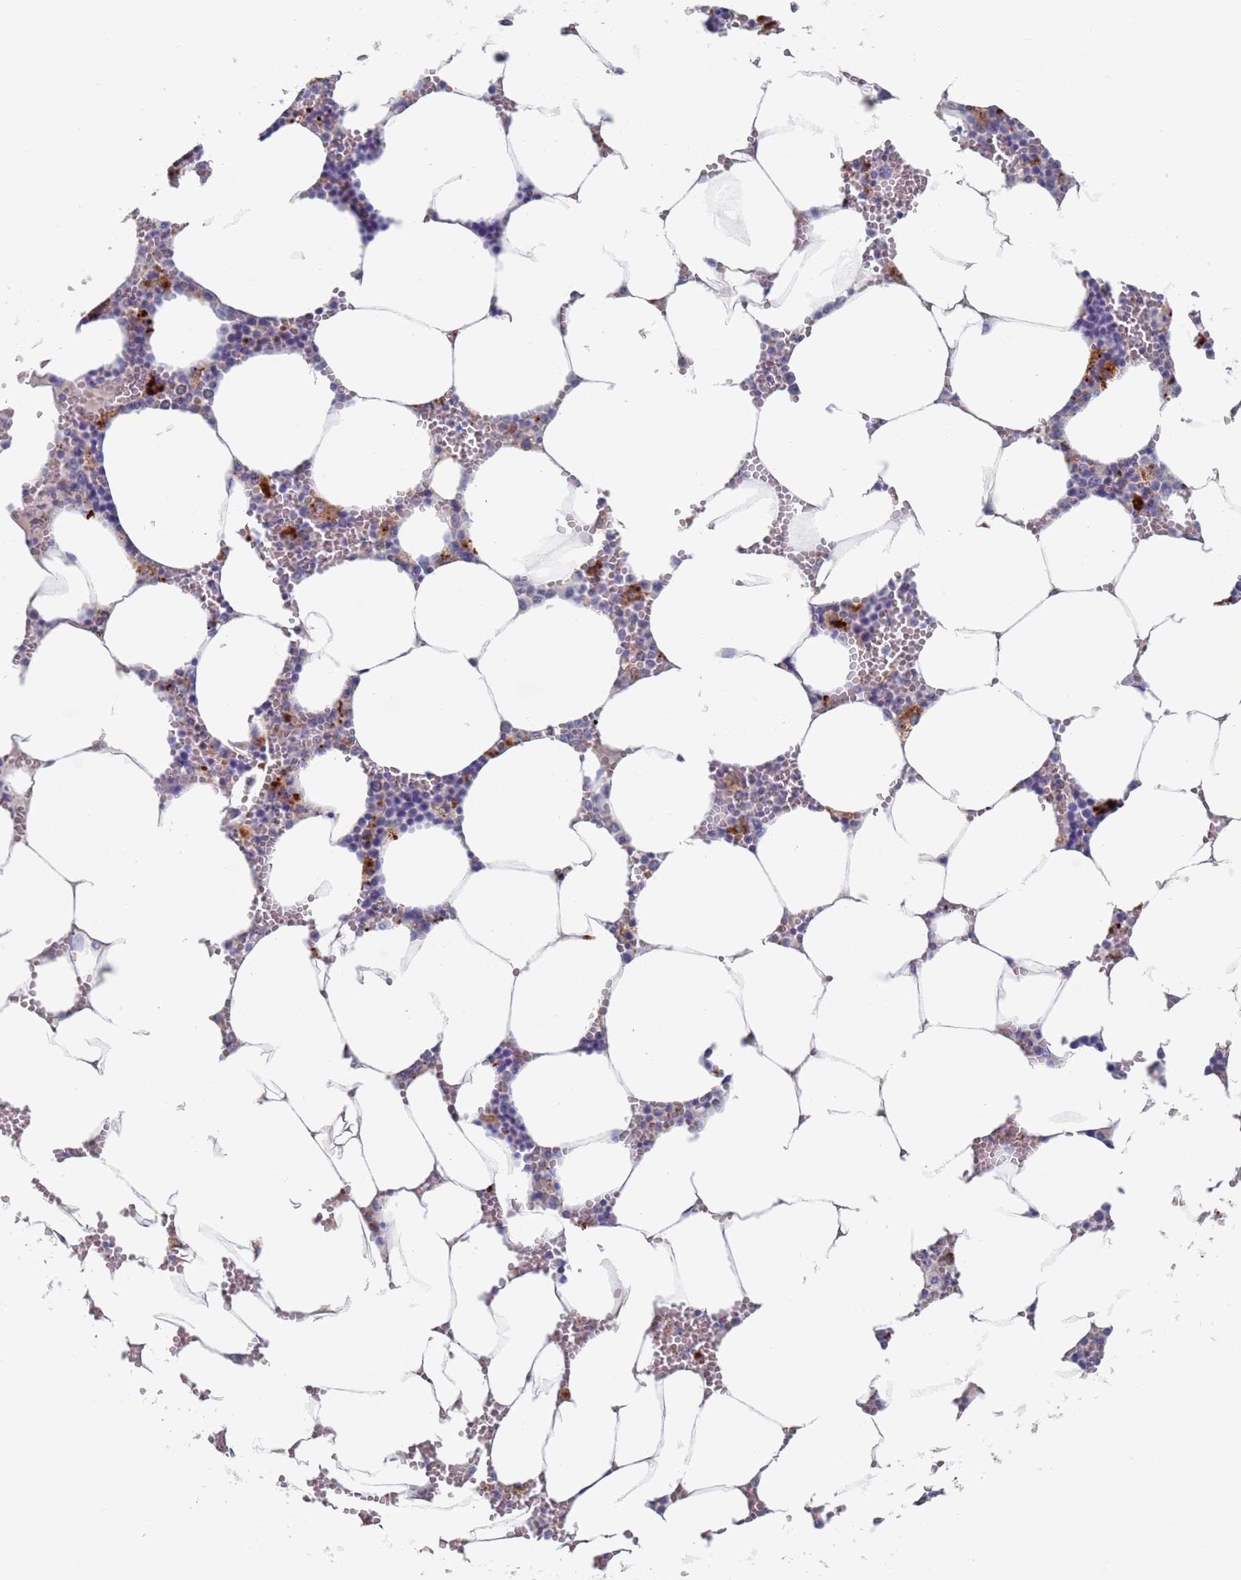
{"staining": {"intensity": "moderate", "quantity": "<25%", "location": "cytoplasmic/membranous"}, "tissue": "bone marrow", "cell_type": "Hematopoietic cells", "image_type": "normal", "snomed": [{"axis": "morphology", "description": "Normal tissue, NOS"}, {"axis": "topography", "description": "Bone marrow"}], "caption": "IHC image of benign bone marrow stained for a protein (brown), which demonstrates low levels of moderate cytoplasmic/membranous staining in about <25% of hematopoietic cells.", "gene": "FUCA1", "patient": {"sex": "male", "age": 70}}